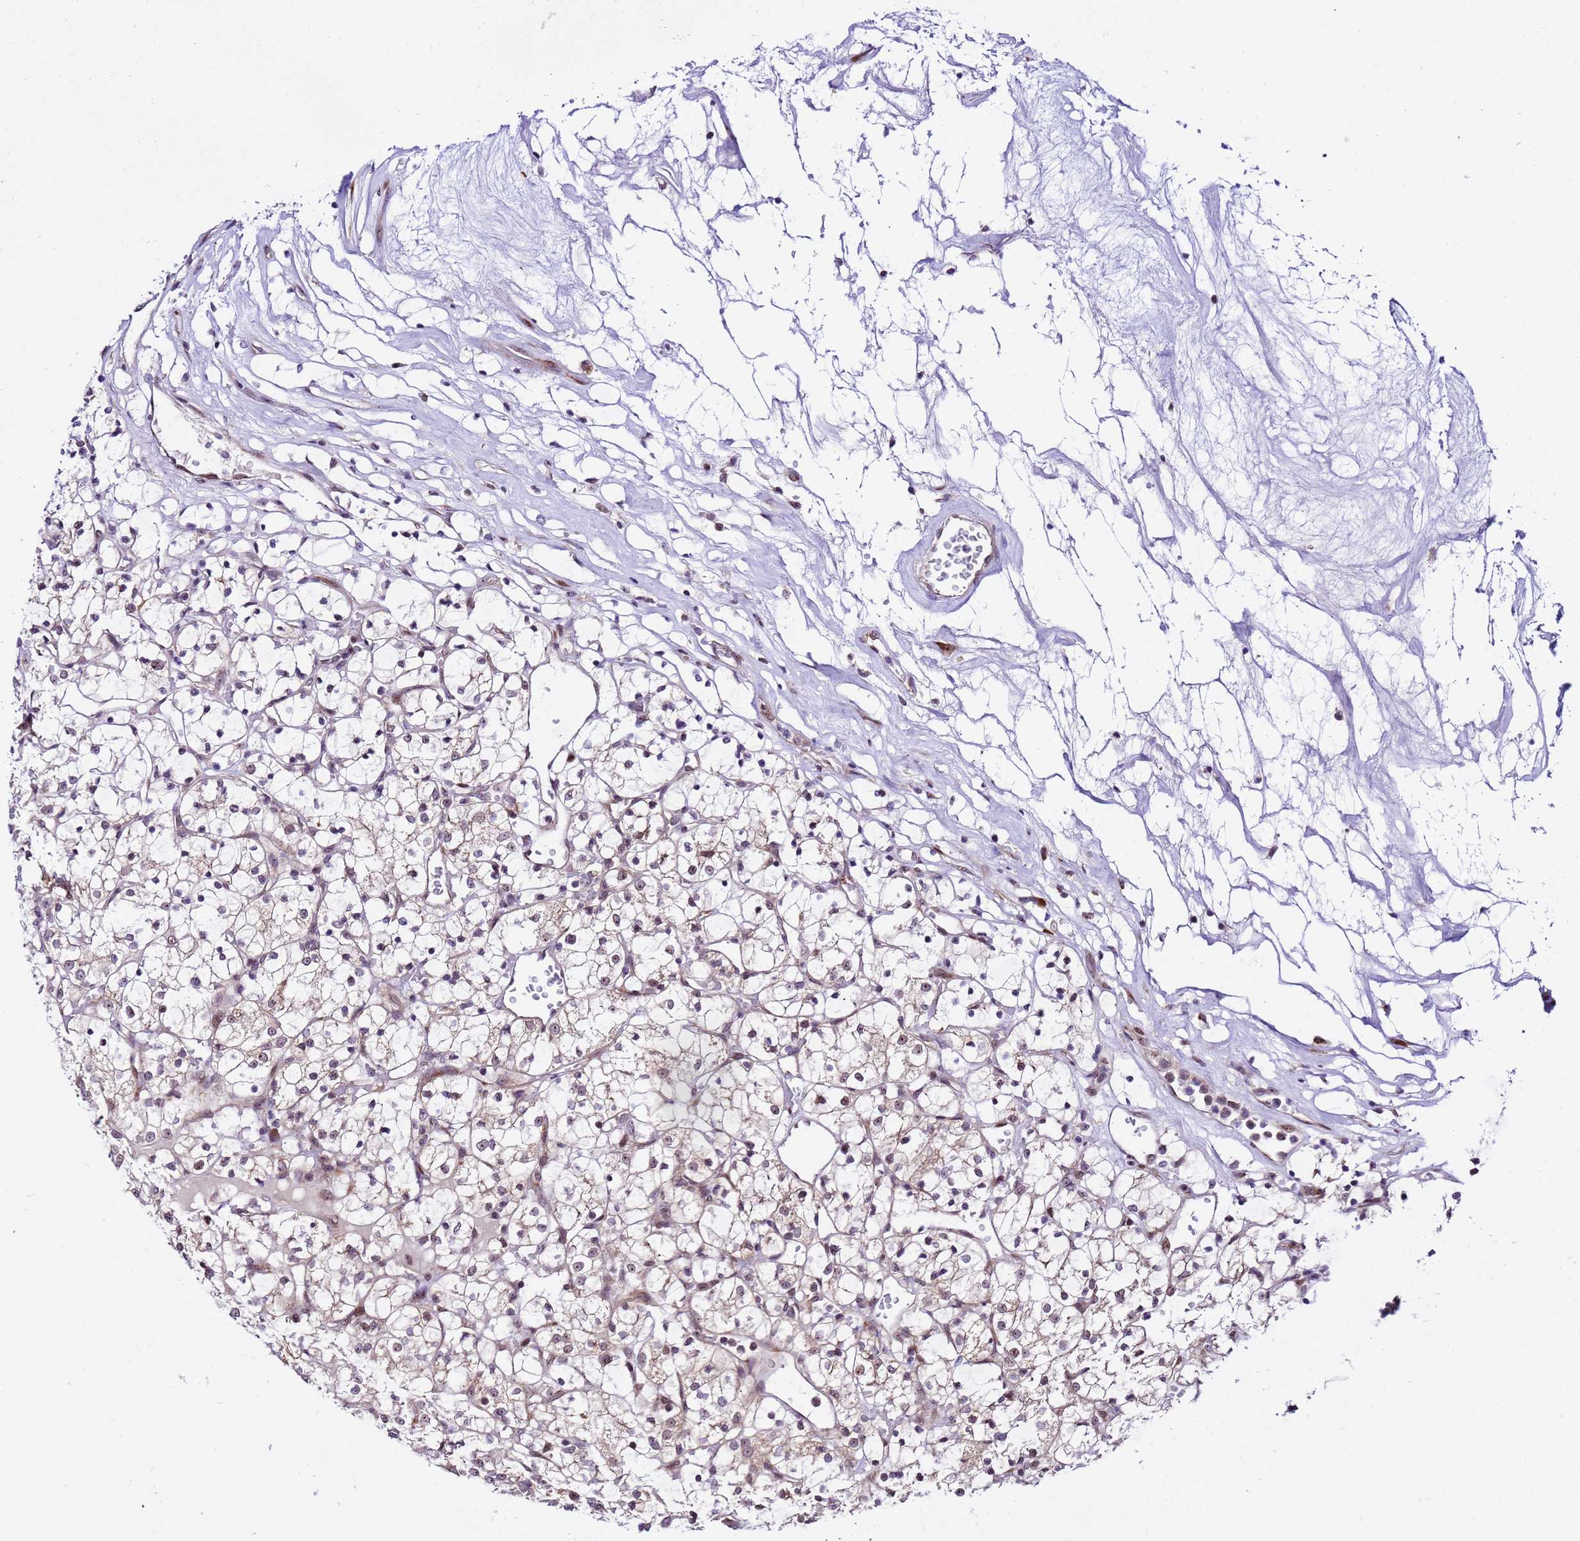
{"staining": {"intensity": "weak", "quantity": "<25%", "location": "nuclear"}, "tissue": "renal cancer", "cell_type": "Tumor cells", "image_type": "cancer", "snomed": [{"axis": "morphology", "description": "Adenocarcinoma, NOS"}, {"axis": "topography", "description": "Kidney"}], "caption": "An image of adenocarcinoma (renal) stained for a protein displays no brown staining in tumor cells.", "gene": "SLX4IP", "patient": {"sex": "female", "age": 69}}